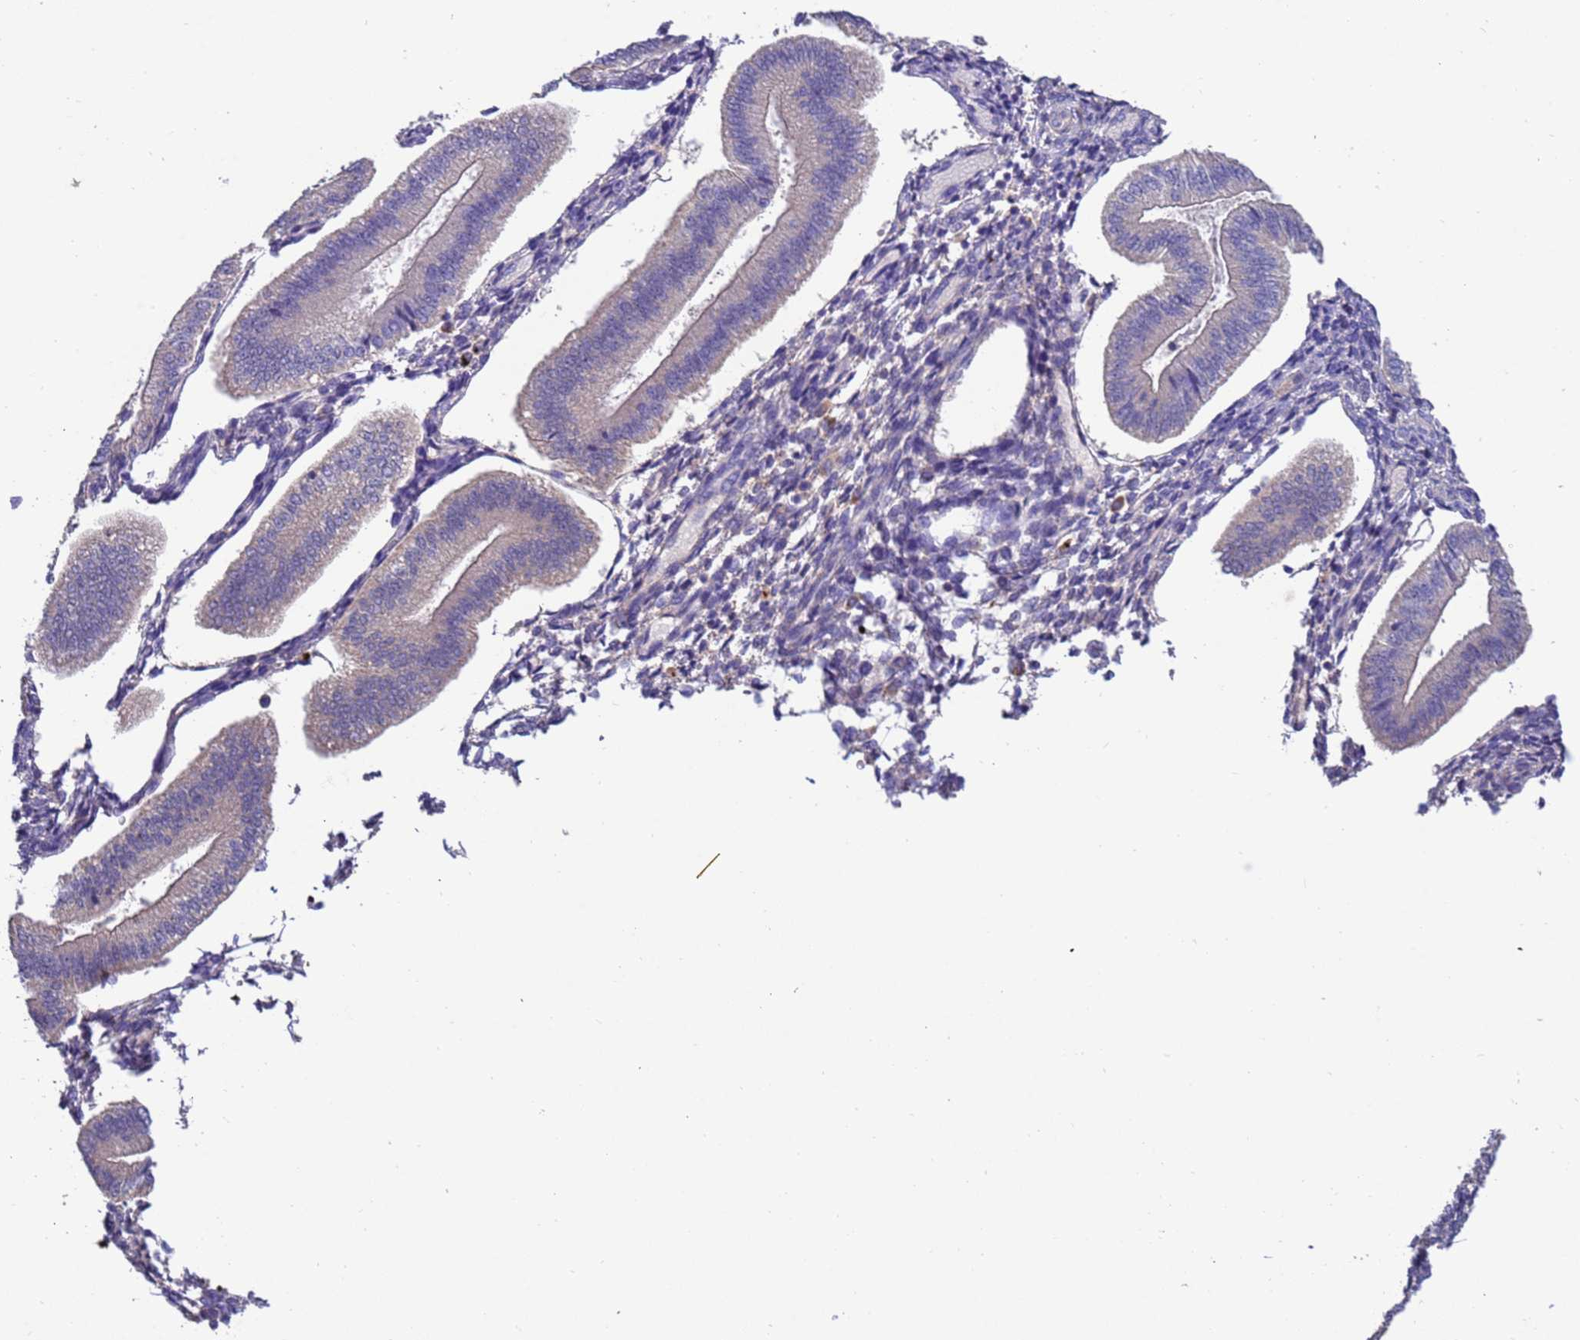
{"staining": {"intensity": "negative", "quantity": "none", "location": "none"}, "tissue": "endometrium", "cell_type": "Cells in endometrial stroma", "image_type": "normal", "snomed": [{"axis": "morphology", "description": "Normal tissue, NOS"}, {"axis": "topography", "description": "Endometrium"}], "caption": "Immunohistochemistry image of benign endometrium: endometrium stained with DAB shows no significant protein staining in cells in endometrial stroma. (DAB (3,3'-diaminobenzidine) immunohistochemistry (IHC) with hematoxylin counter stain).", "gene": "SRL", "patient": {"sex": "female", "age": 34}}